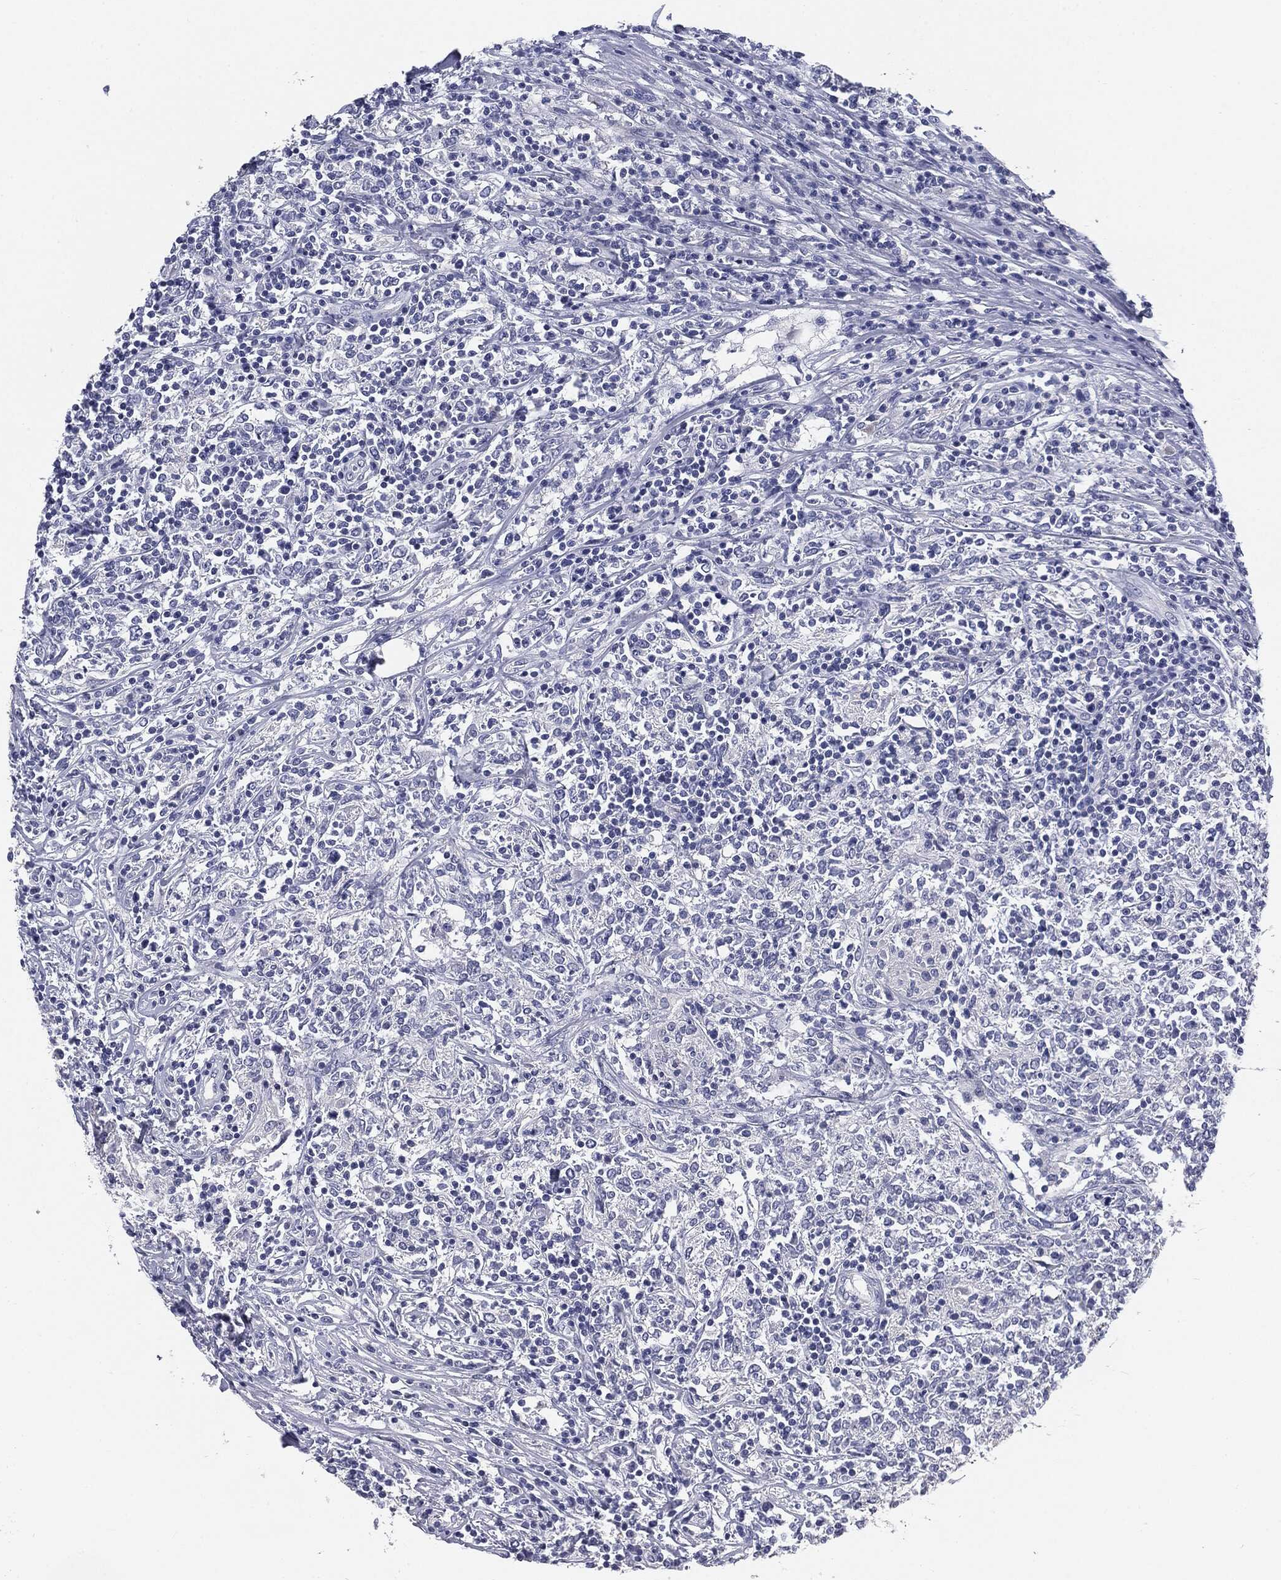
{"staining": {"intensity": "negative", "quantity": "none", "location": "none"}, "tissue": "lymphoma", "cell_type": "Tumor cells", "image_type": "cancer", "snomed": [{"axis": "morphology", "description": "Malignant lymphoma, non-Hodgkin's type, High grade"}, {"axis": "topography", "description": "Lymph node"}], "caption": "A high-resolution histopathology image shows IHC staining of malignant lymphoma, non-Hodgkin's type (high-grade), which demonstrates no significant positivity in tumor cells.", "gene": "MUC1", "patient": {"sex": "female", "age": 84}}